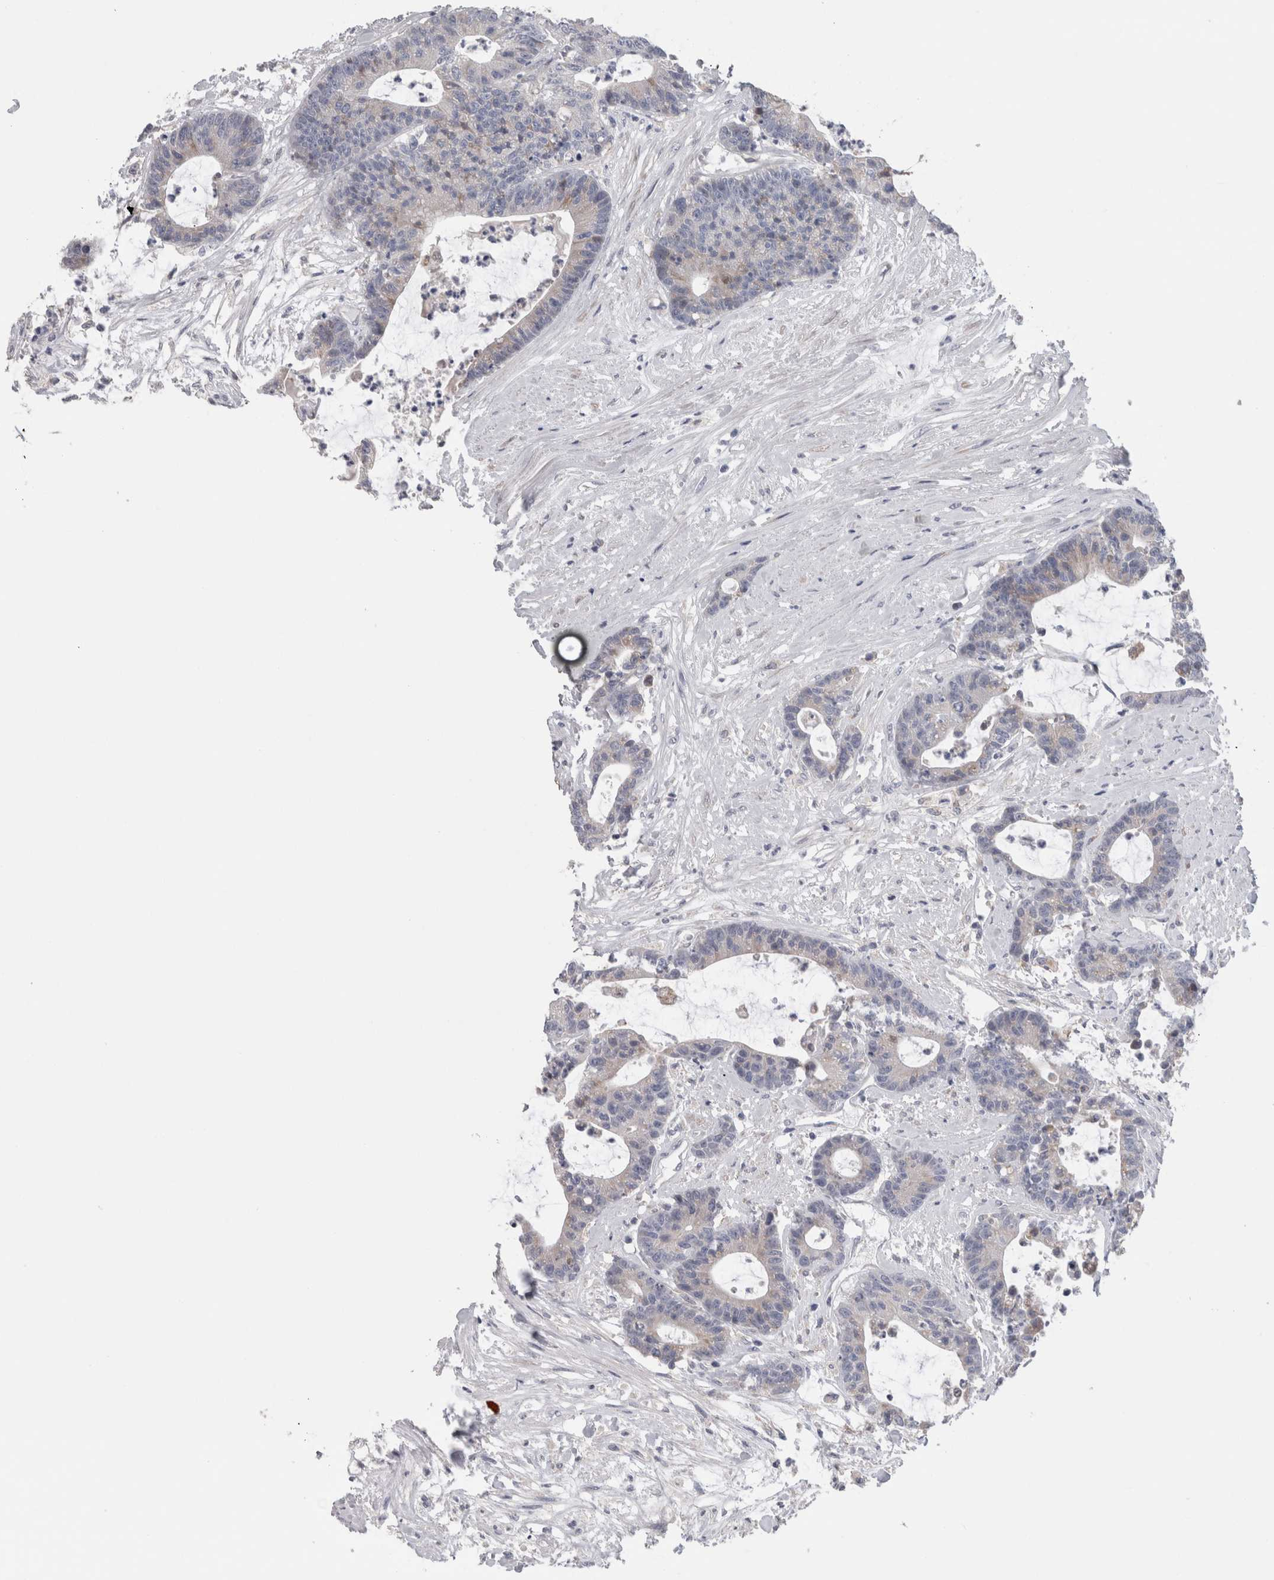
{"staining": {"intensity": "negative", "quantity": "none", "location": "none"}, "tissue": "colorectal cancer", "cell_type": "Tumor cells", "image_type": "cancer", "snomed": [{"axis": "morphology", "description": "Adenocarcinoma, NOS"}, {"axis": "topography", "description": "Colon"}], "caption": "The micrograph shows no significant staining in tumor cells of colorectal adenocarcinoma. The staining is performed using DAB brown chromogen with nuclei counter-stained in using hematoxylin.", "gene": "GDAP1", "patient": {"sex": "female", "age": 84}}